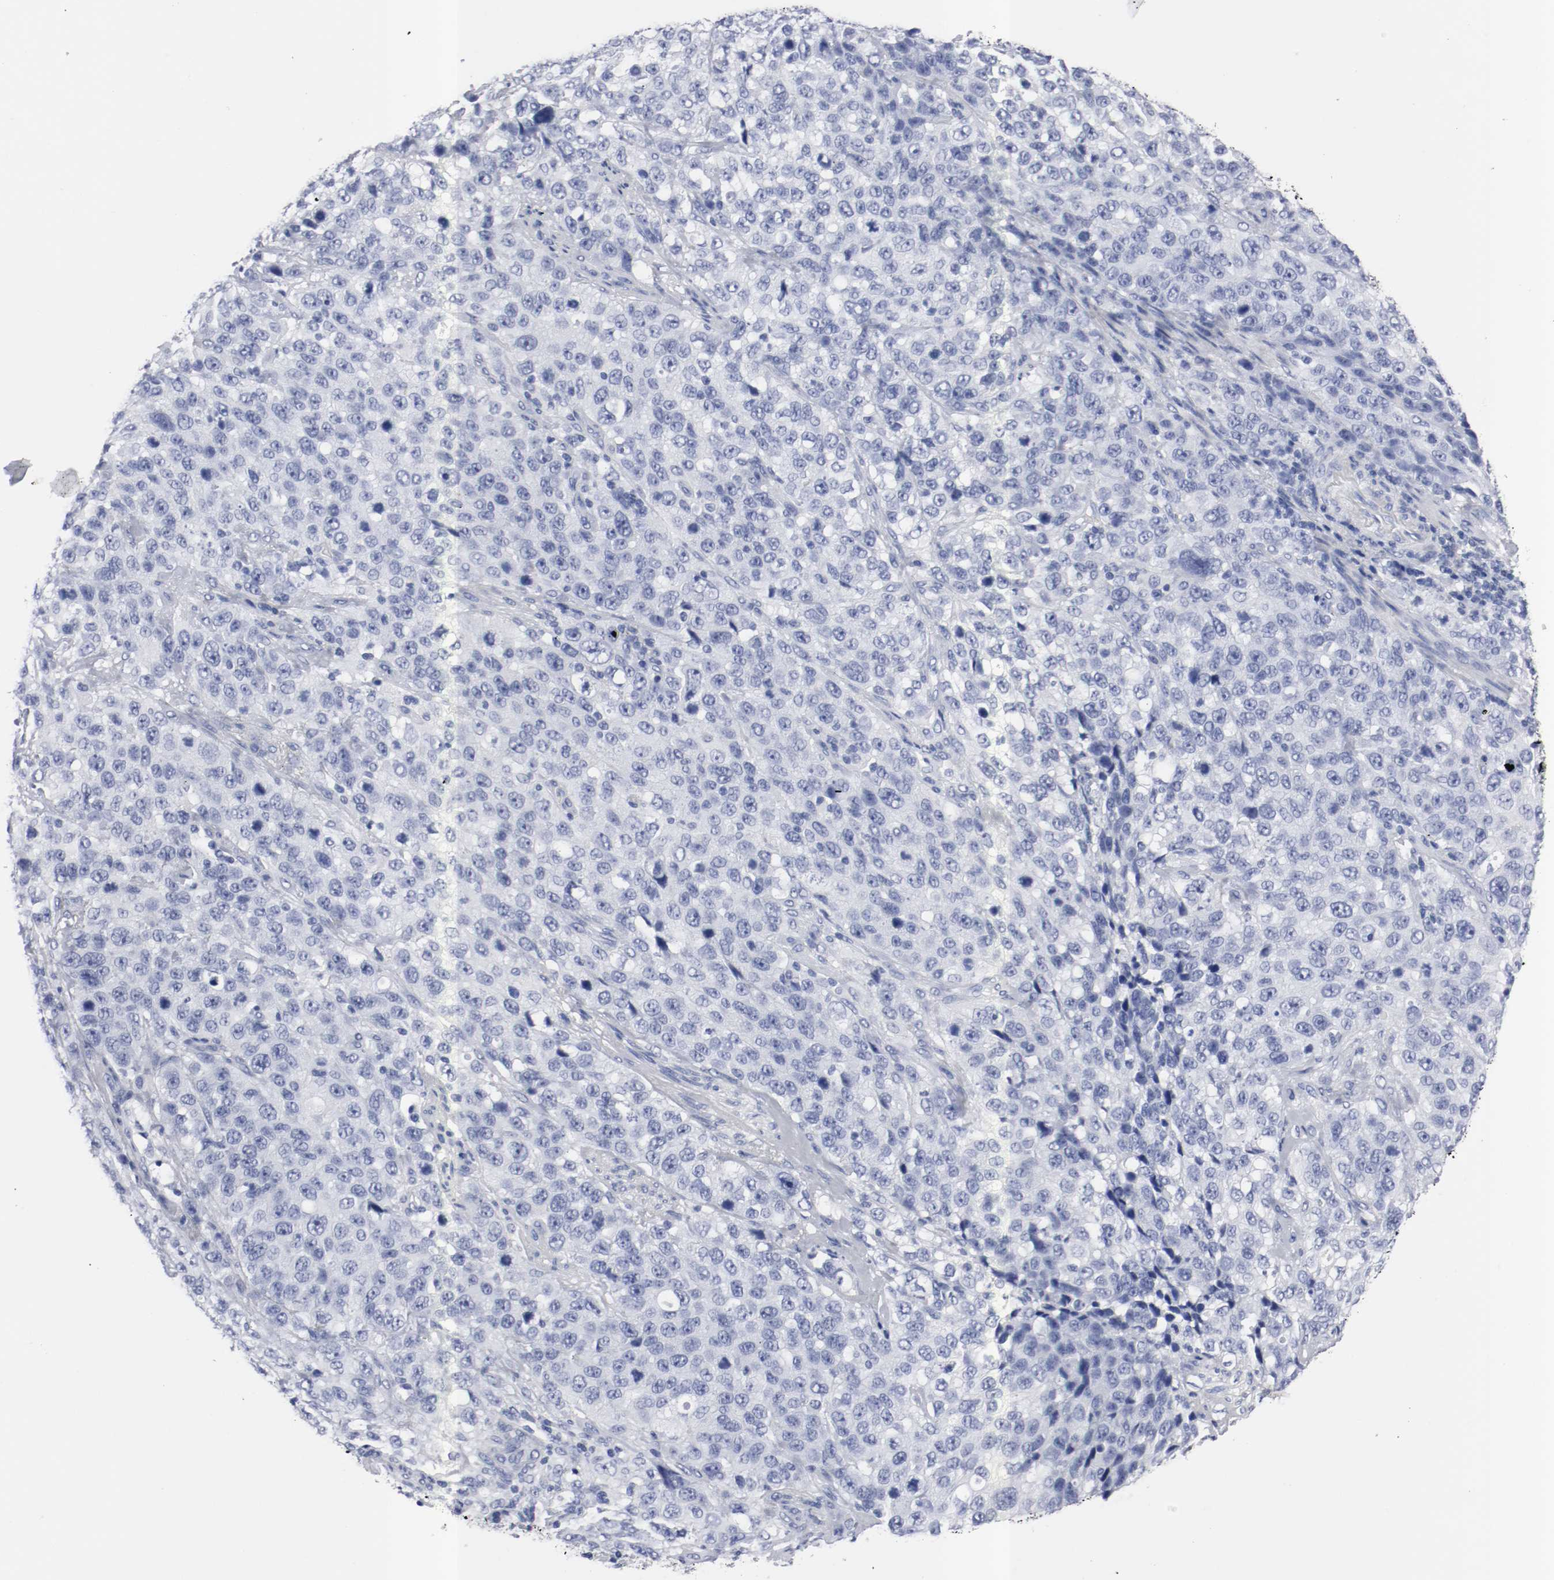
{"staining": {"intensity": "negative", "quantity": "none", "location": "none"}, "tissue": "stomach cancer", "cell_type": "Tumor cells", "image_type": "cancer", "snomed": [{"axis": "morphology", "description": "Normal tissue, NOS"}, {"axis": "morphology", "description": "Adenocarcinoma, NOS"}, {"axis": "topography", "description": "Stomach"}], "caption": "DAB immunohistochemical staining of stomach cancer (adenocarcinoma) demonstrates no significant staining in tumor cells. (DAB immunohistochemistry (IHC) with hematoxylin counter stain).", "gene": "GAD1", "patient": {"sex": "male", "age": 48}}